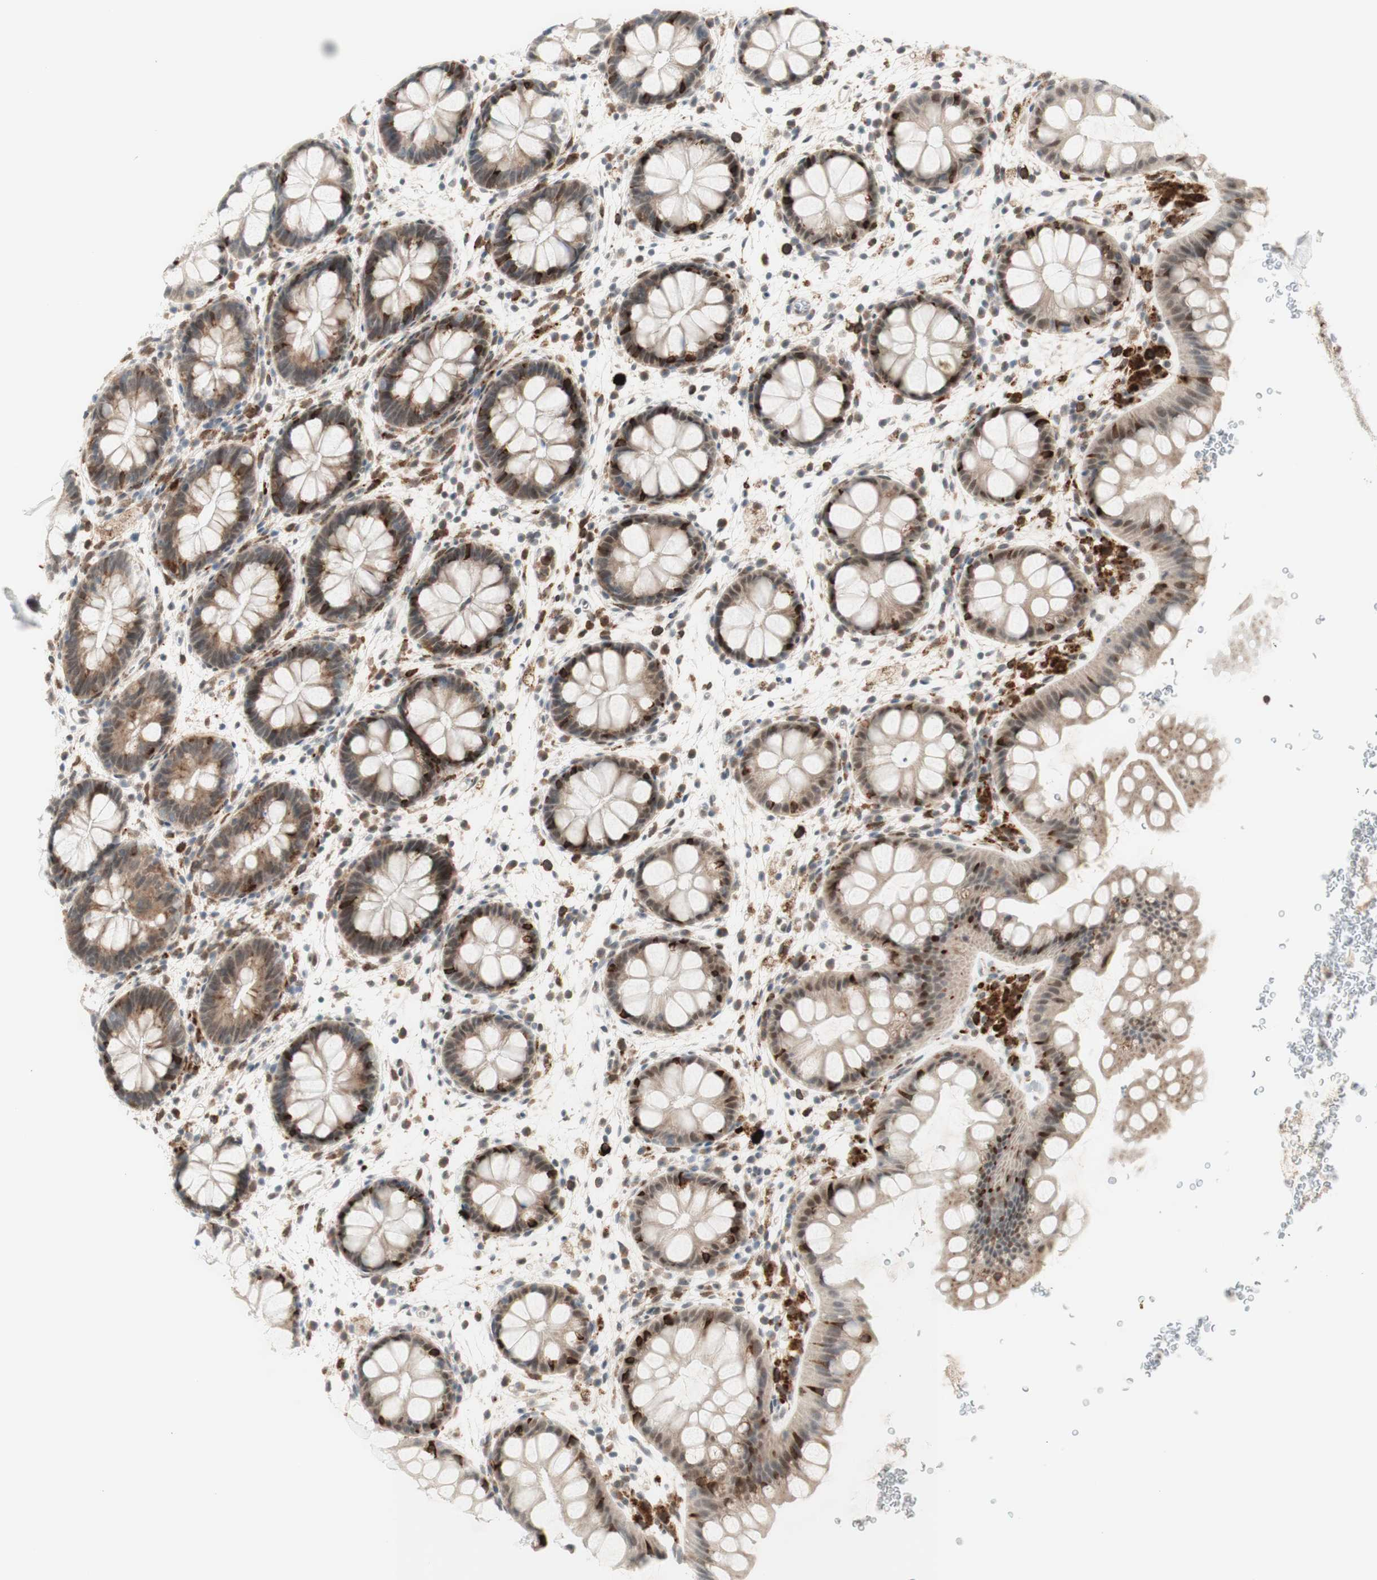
{"staining": {"intensity": "strong", "quantity": "25%-75%", "location": "cytoplasmic/membranous,nuclear"}, "tissue": "rectum", "cell_type": "Glandular cells", "image_type": "normal", "snomed": [{"axis": "morphology", "description": "Normal tissue, NOS"}, {"axis": "topography", "description": "Rectum"}], "caption": "Normal rectum was stained to show a protein in brown. There is high levels of strong cytoplasmic/membranous,nuclear staining in about 25%-75% of glandular cells.", "gene": "GAPT", "patient": {"sex": "female", "age": 24}}